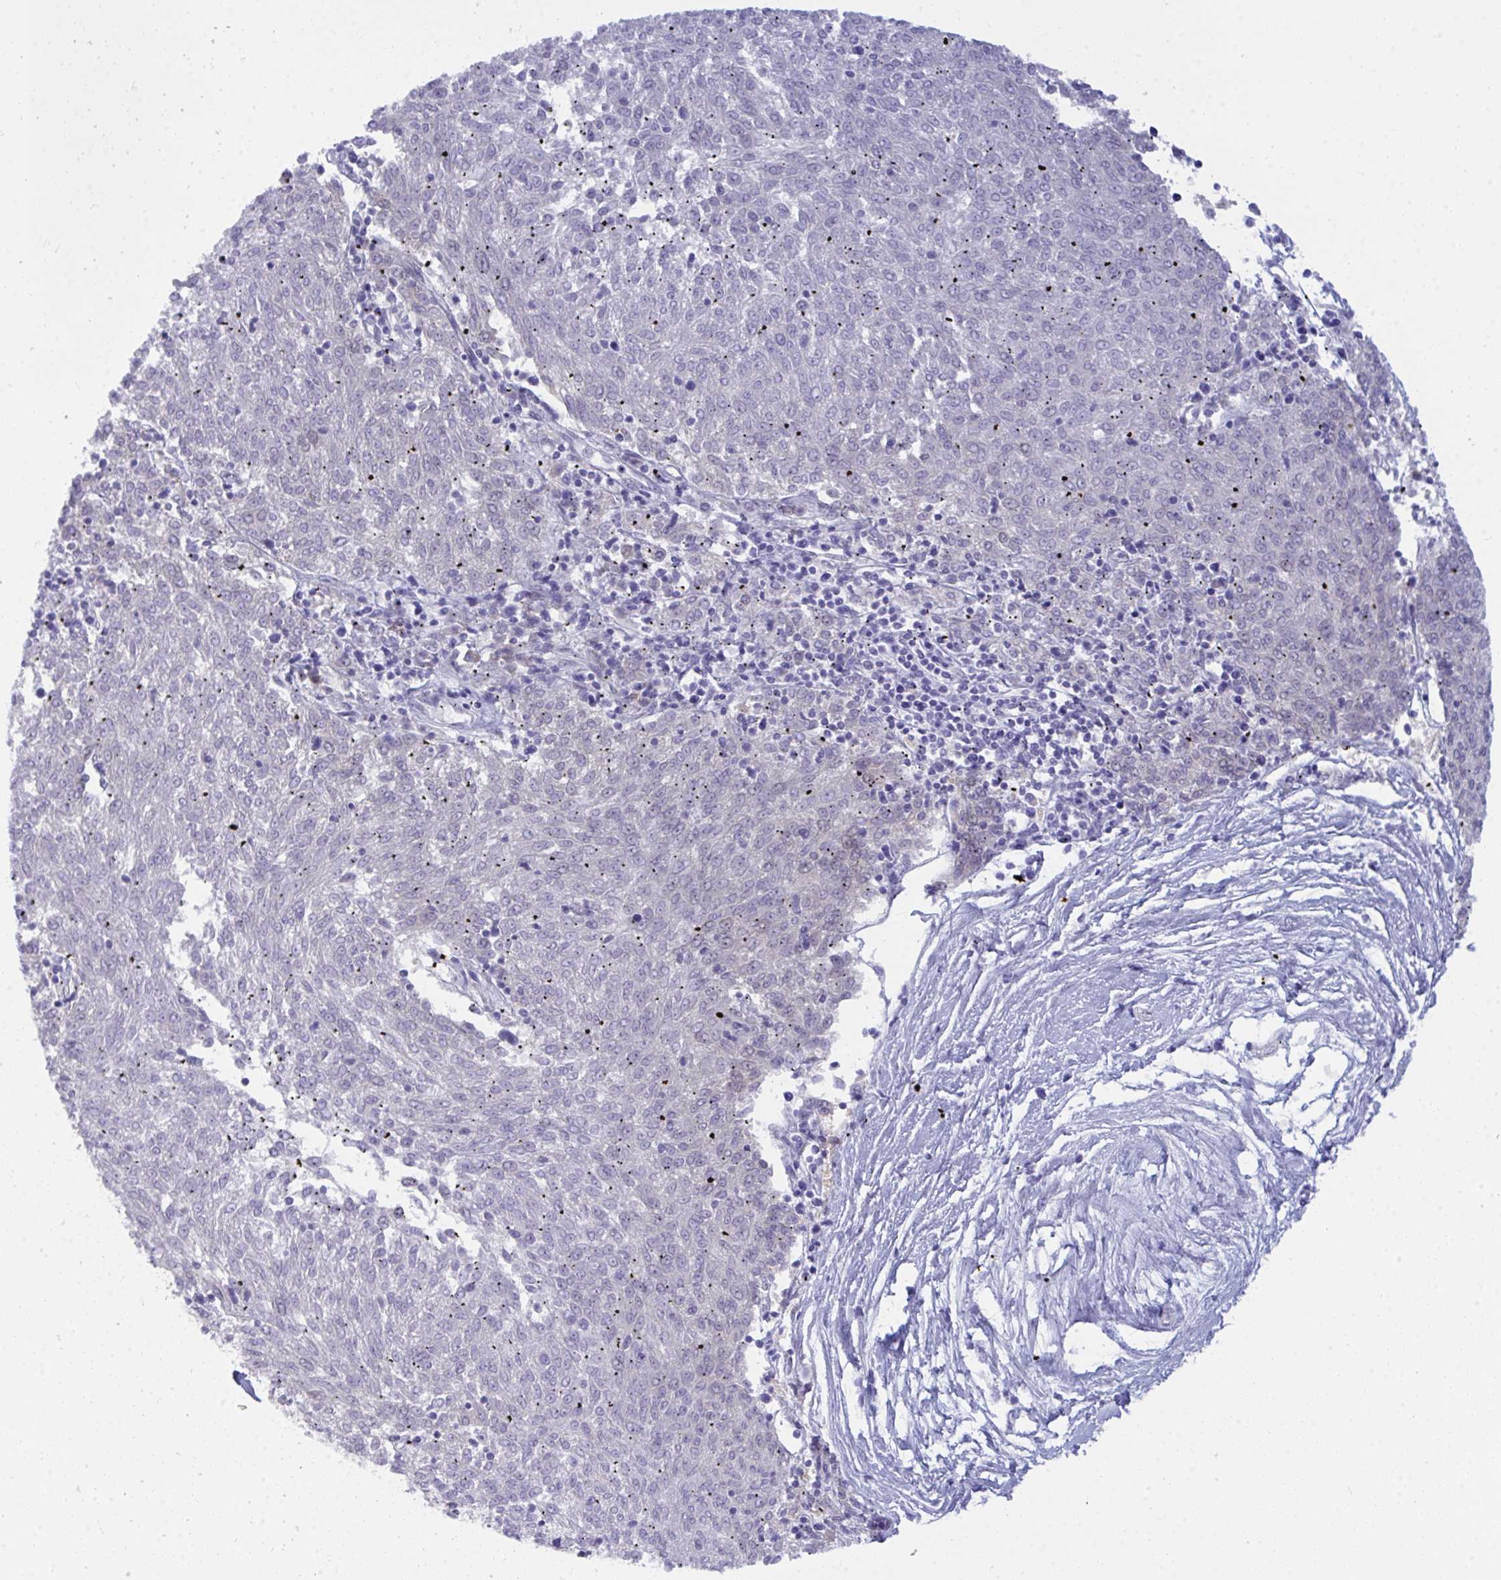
{"staining": {"intensity": "negative", "quantity": "none", "location": "none"}, "tissue": "melanoma", "cell_type": "Tumor cells", "image_type": "cancer", "snomed": [{"axis": "morphology", "description": "Malignant melanoma, NOS"}, {"axis": "topography", "description": "Skin"}], "caption": "Protein analysis of melanoma reveals no significant staining in tumor cells.", "gene": "GAB1", "patient": {"sex": "female", "age": 72}}